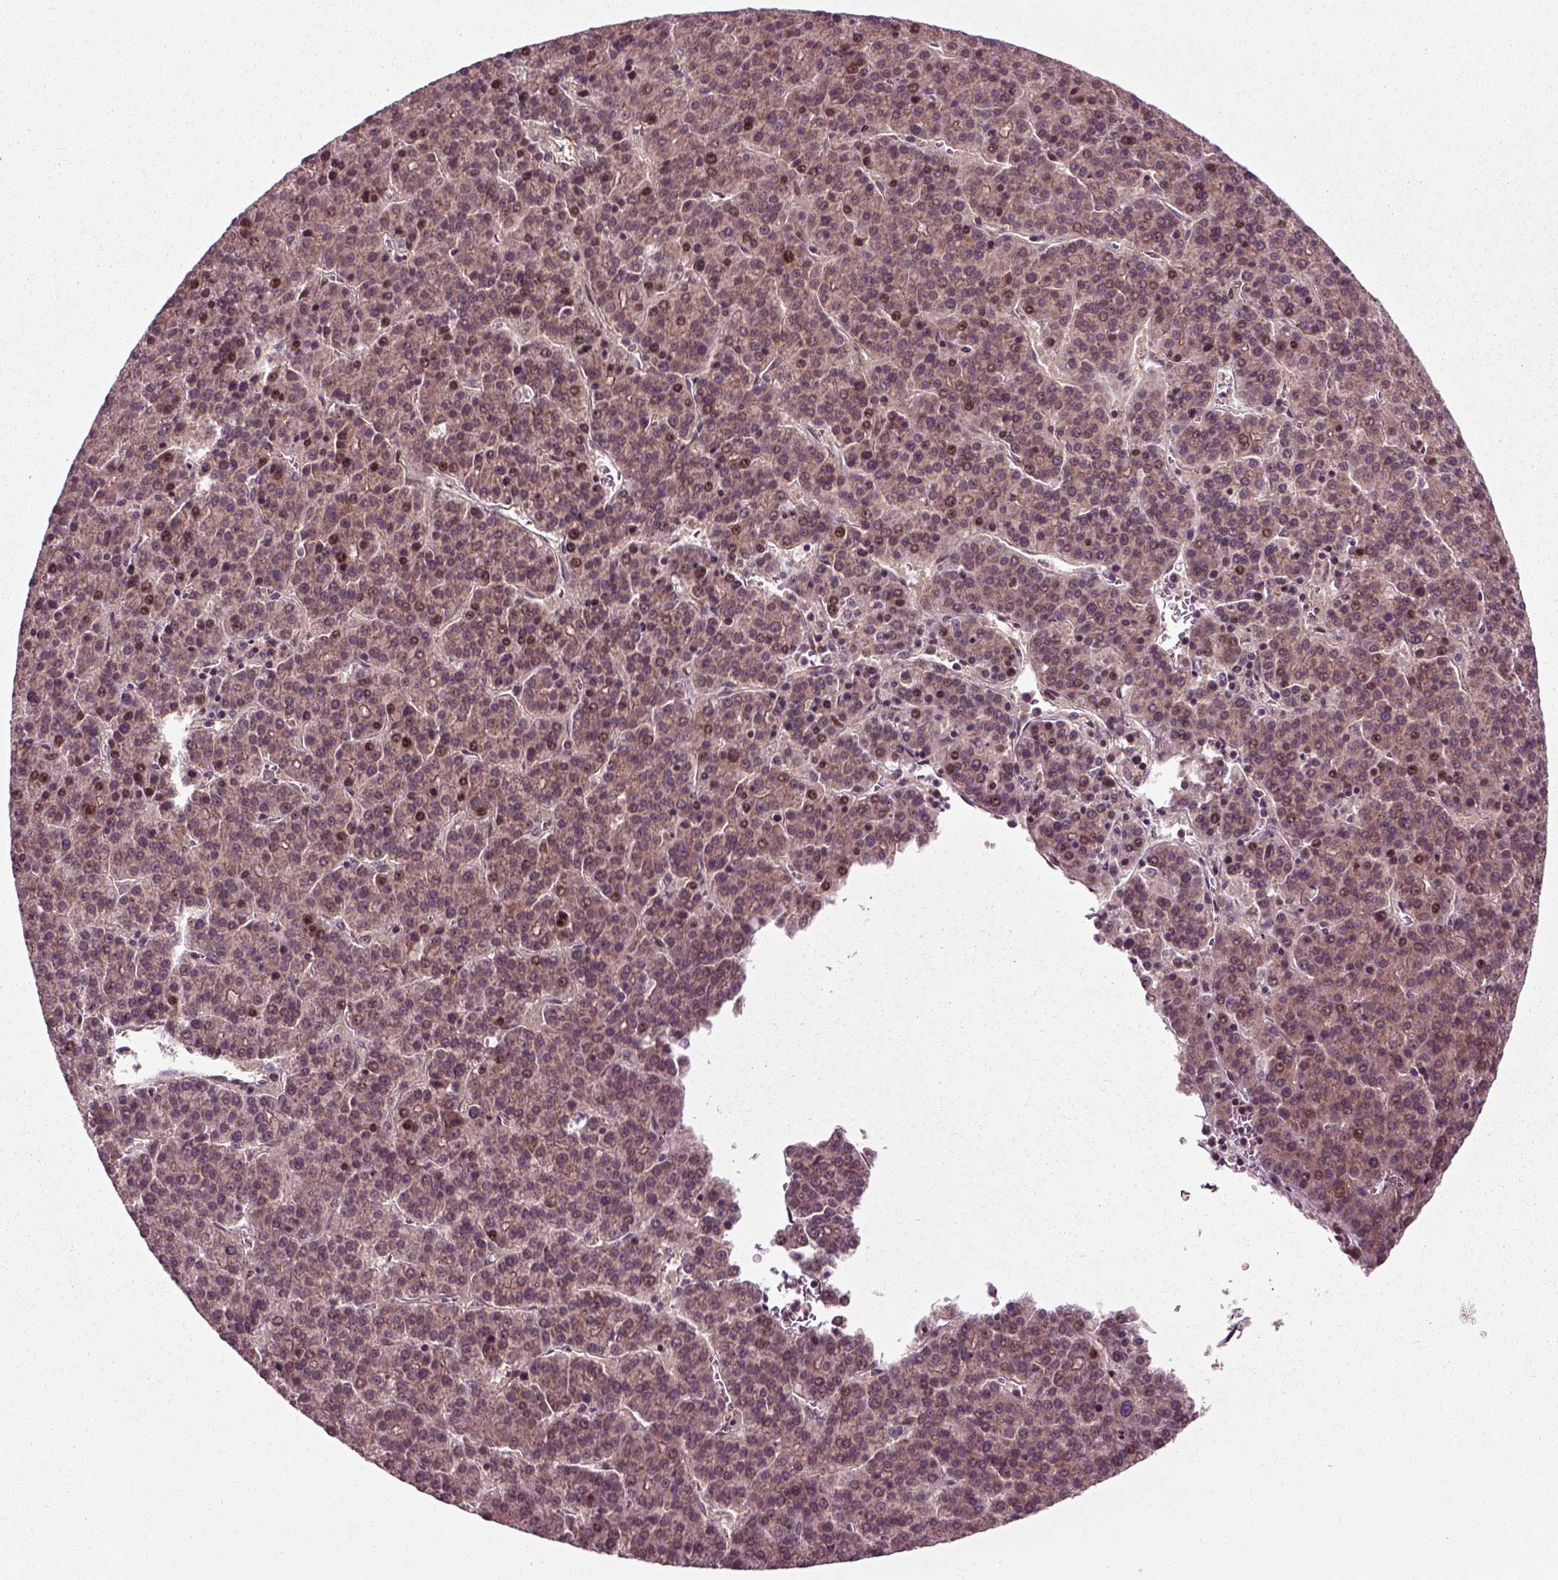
{"staining": {"intensity": "weak", "quantity": ">75%", "location": "cytoplasmic/membranous"}, "tissue": "liver cancer", "cell_type": "Tumor cells", "image_type": "cancer", "snomed": [{"axis": "morphology", "description": "Carcinoma, Hepatocellular, NOS"}, {"axis": "topography", "description": "Liver"}], "caption": "High-power microscopy captured an immunohistochemistry (IHC) image of liver hepatocellular carcinoma, revealing weak cytoplasmic/membranous expression in about >75% of tumor cells.", "gene": "PLCD3", "patient": {"sex": "female", "age": 58}}